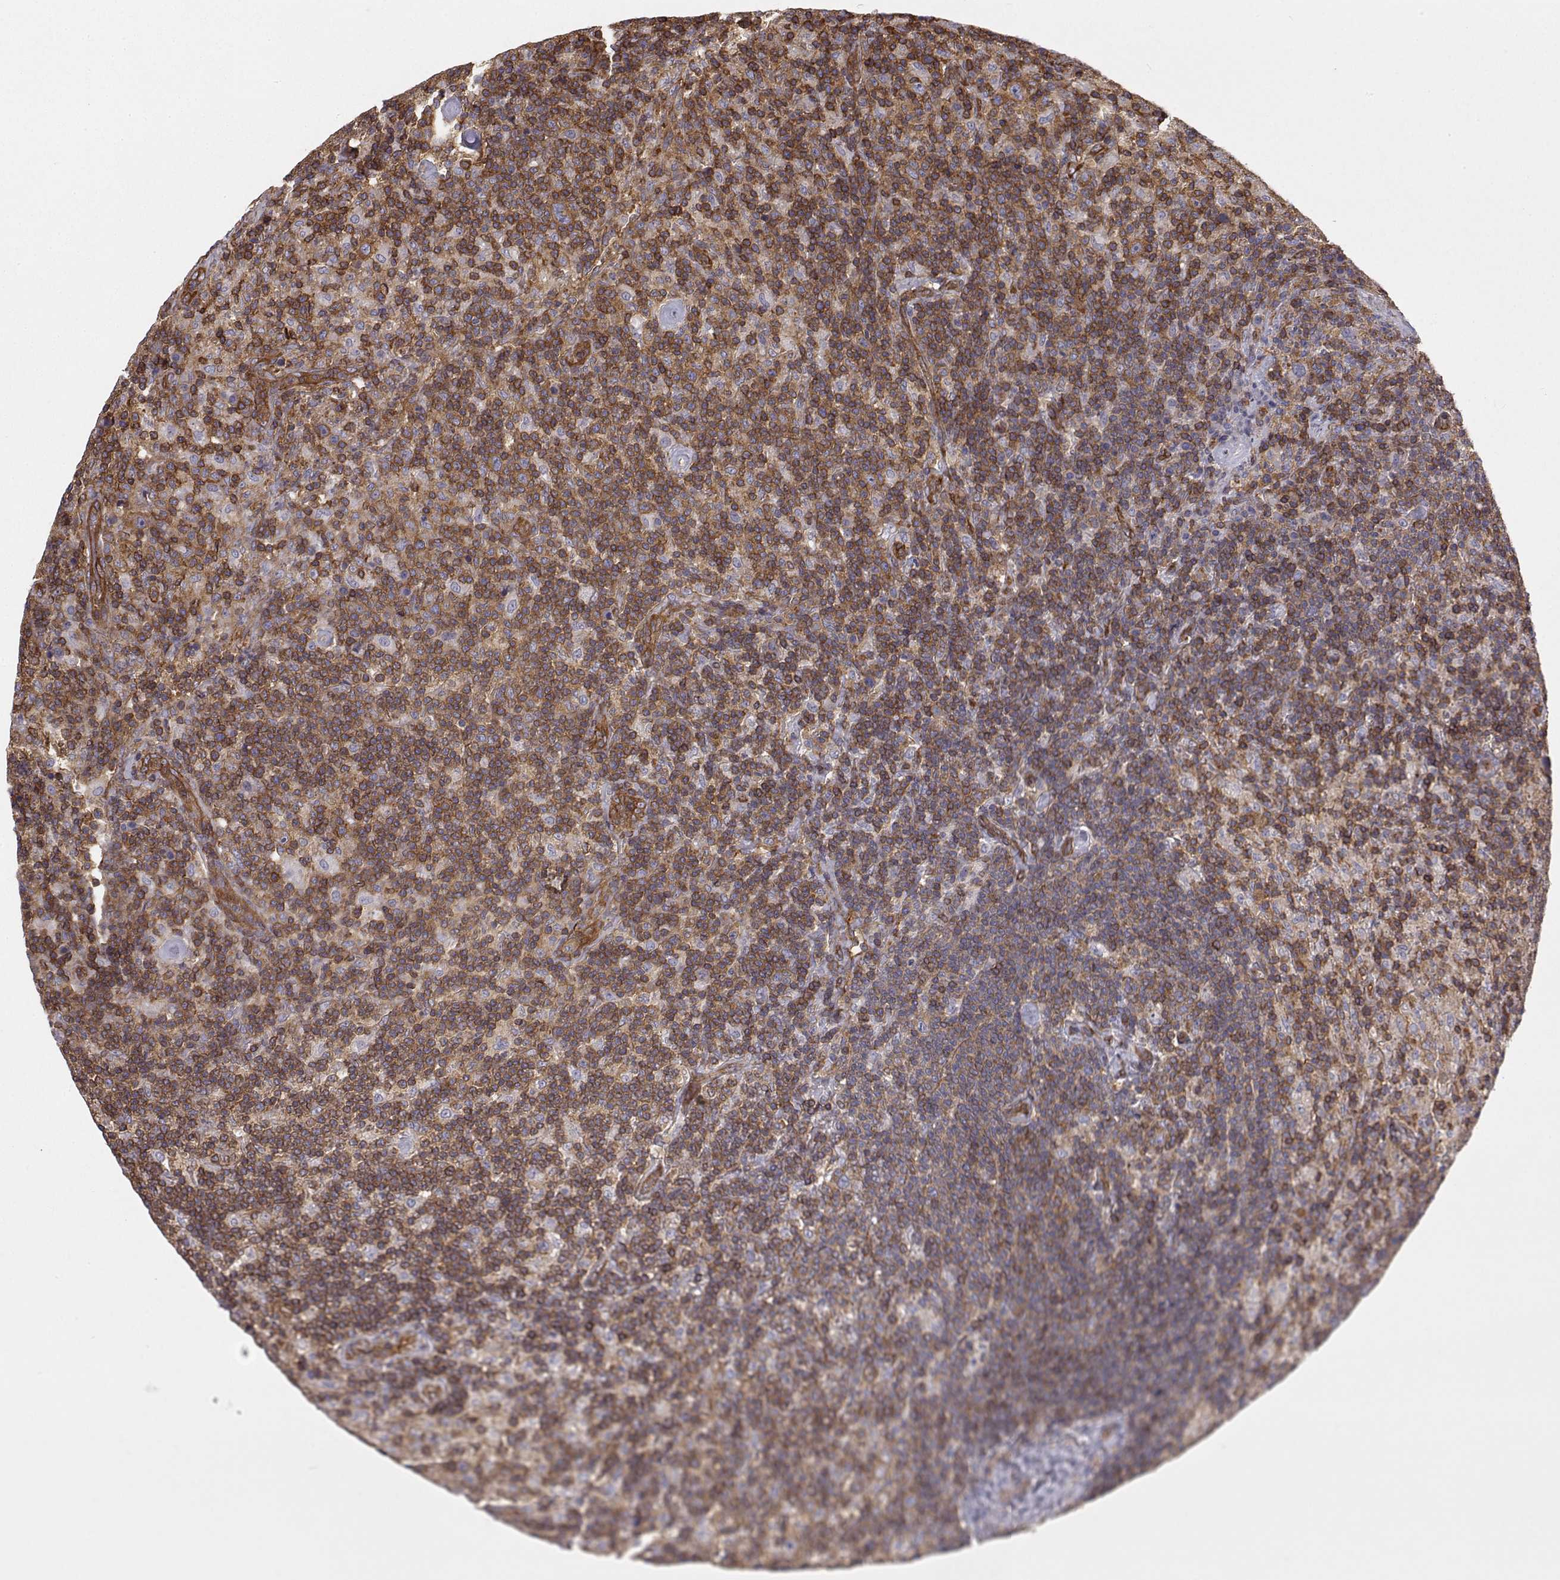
{"staining": {"intensity": "negative", "quantity": "none", "location": "none"}, "tissue": "lymphoma", "cell_type": "Tumor cells", "image_type": "cancer", "snomed": [{"axis": "morphology", "description": "Hodgkin's disease, NOS"}, {"axis": "topography", "description": "Lymph node"}], "caption": "Immunohistochemistry (IHC) micrograph of neoplastic tissue: human Hodgkin's disease stained with DAB (3,3'-diaminobenzidine) demonstrates no significant protein positivity in tumor cells.", "gene": "MYH9", "patient": {"sex": "male", "age": 70}}